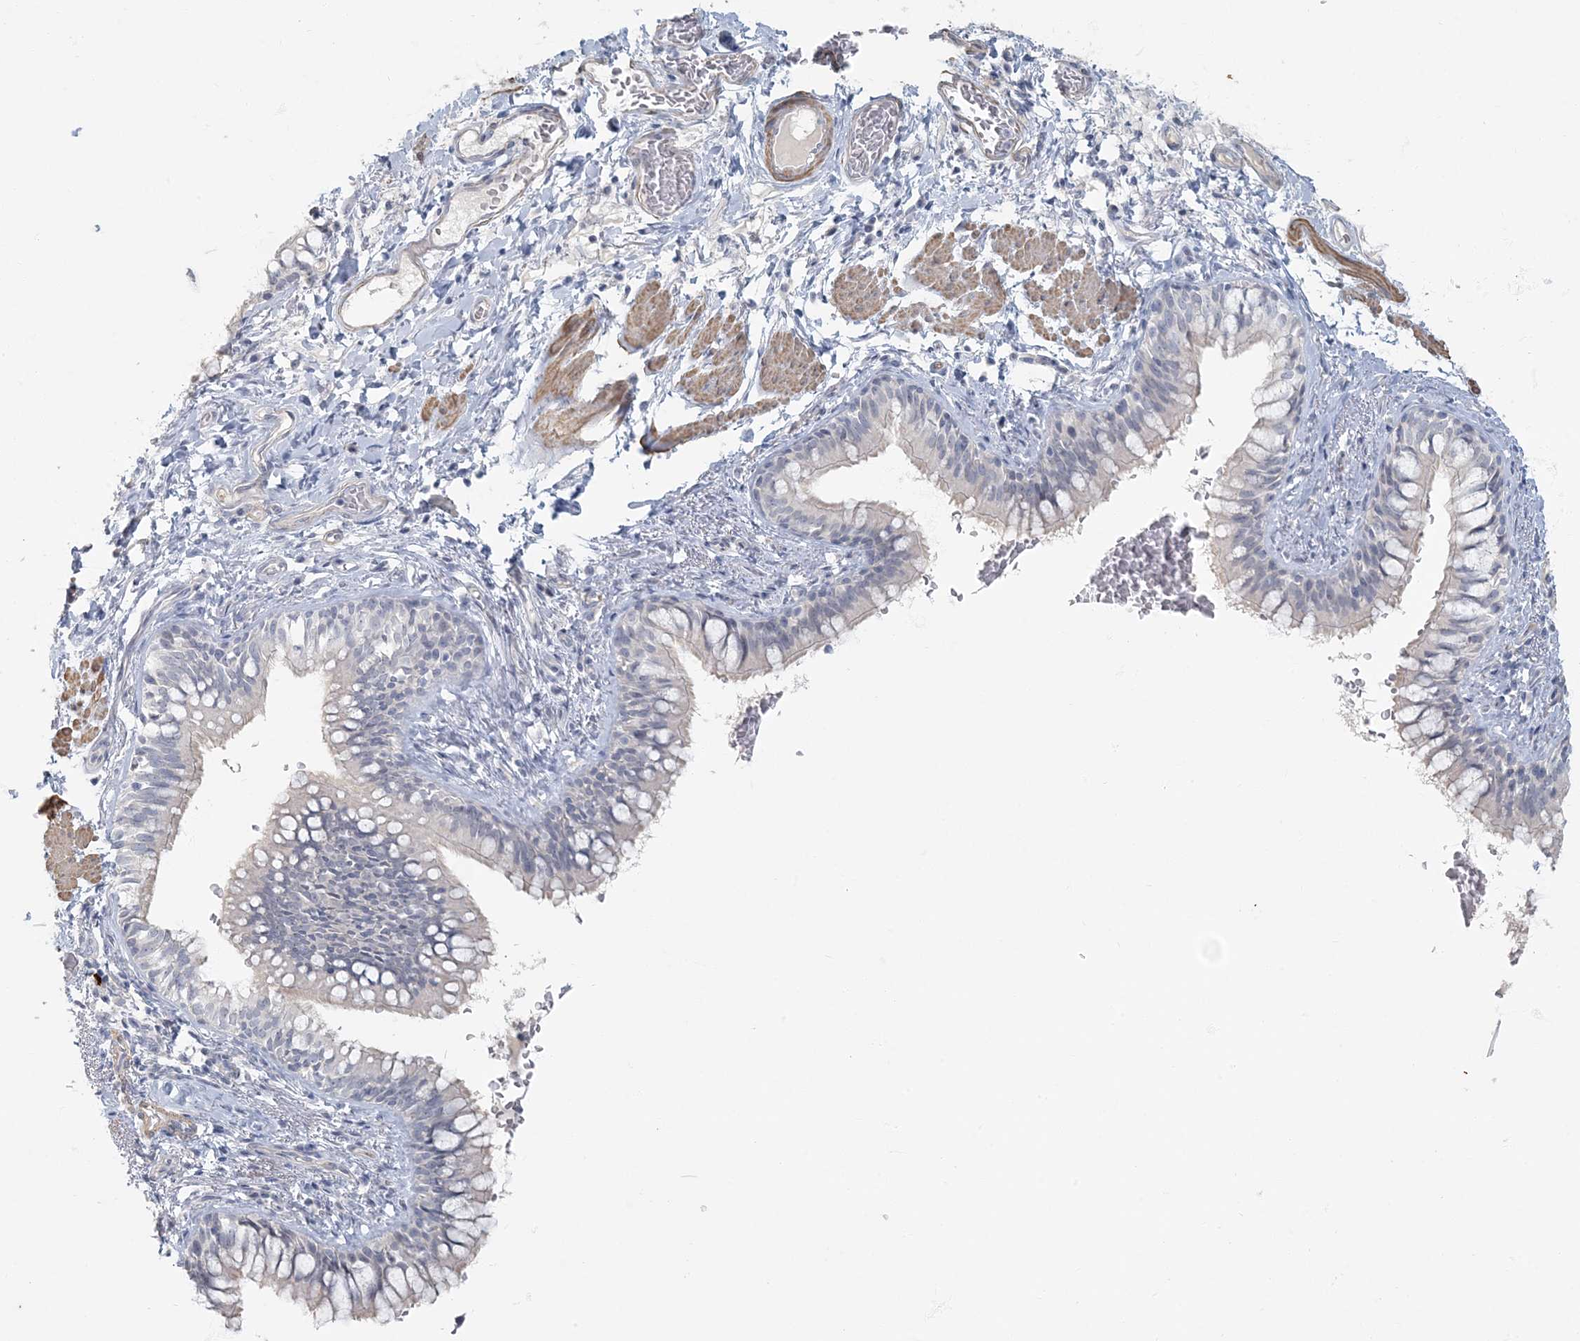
{"staining": {"intensity": "weak", "quantity": "<25%", "location": "nuclear"}, "tissue": "bronchus", "cell_type": "Respiratory epithelial cells", "image_type": "normal", "snomed": [{"axis": "morphology", "description": "Normal tissue, NOS"}, {"axis": "topography", "description": "Cartilage tissue"}, {"axis": "topography", "description": "Bronchus"}], "caption": "A micrograph of human bronchus is negative for staining in respiratory epithelial cells. (DAB IHC, high magnification).", "gene": "MYOT", "patient": {"sex": "female", "age": 36}}